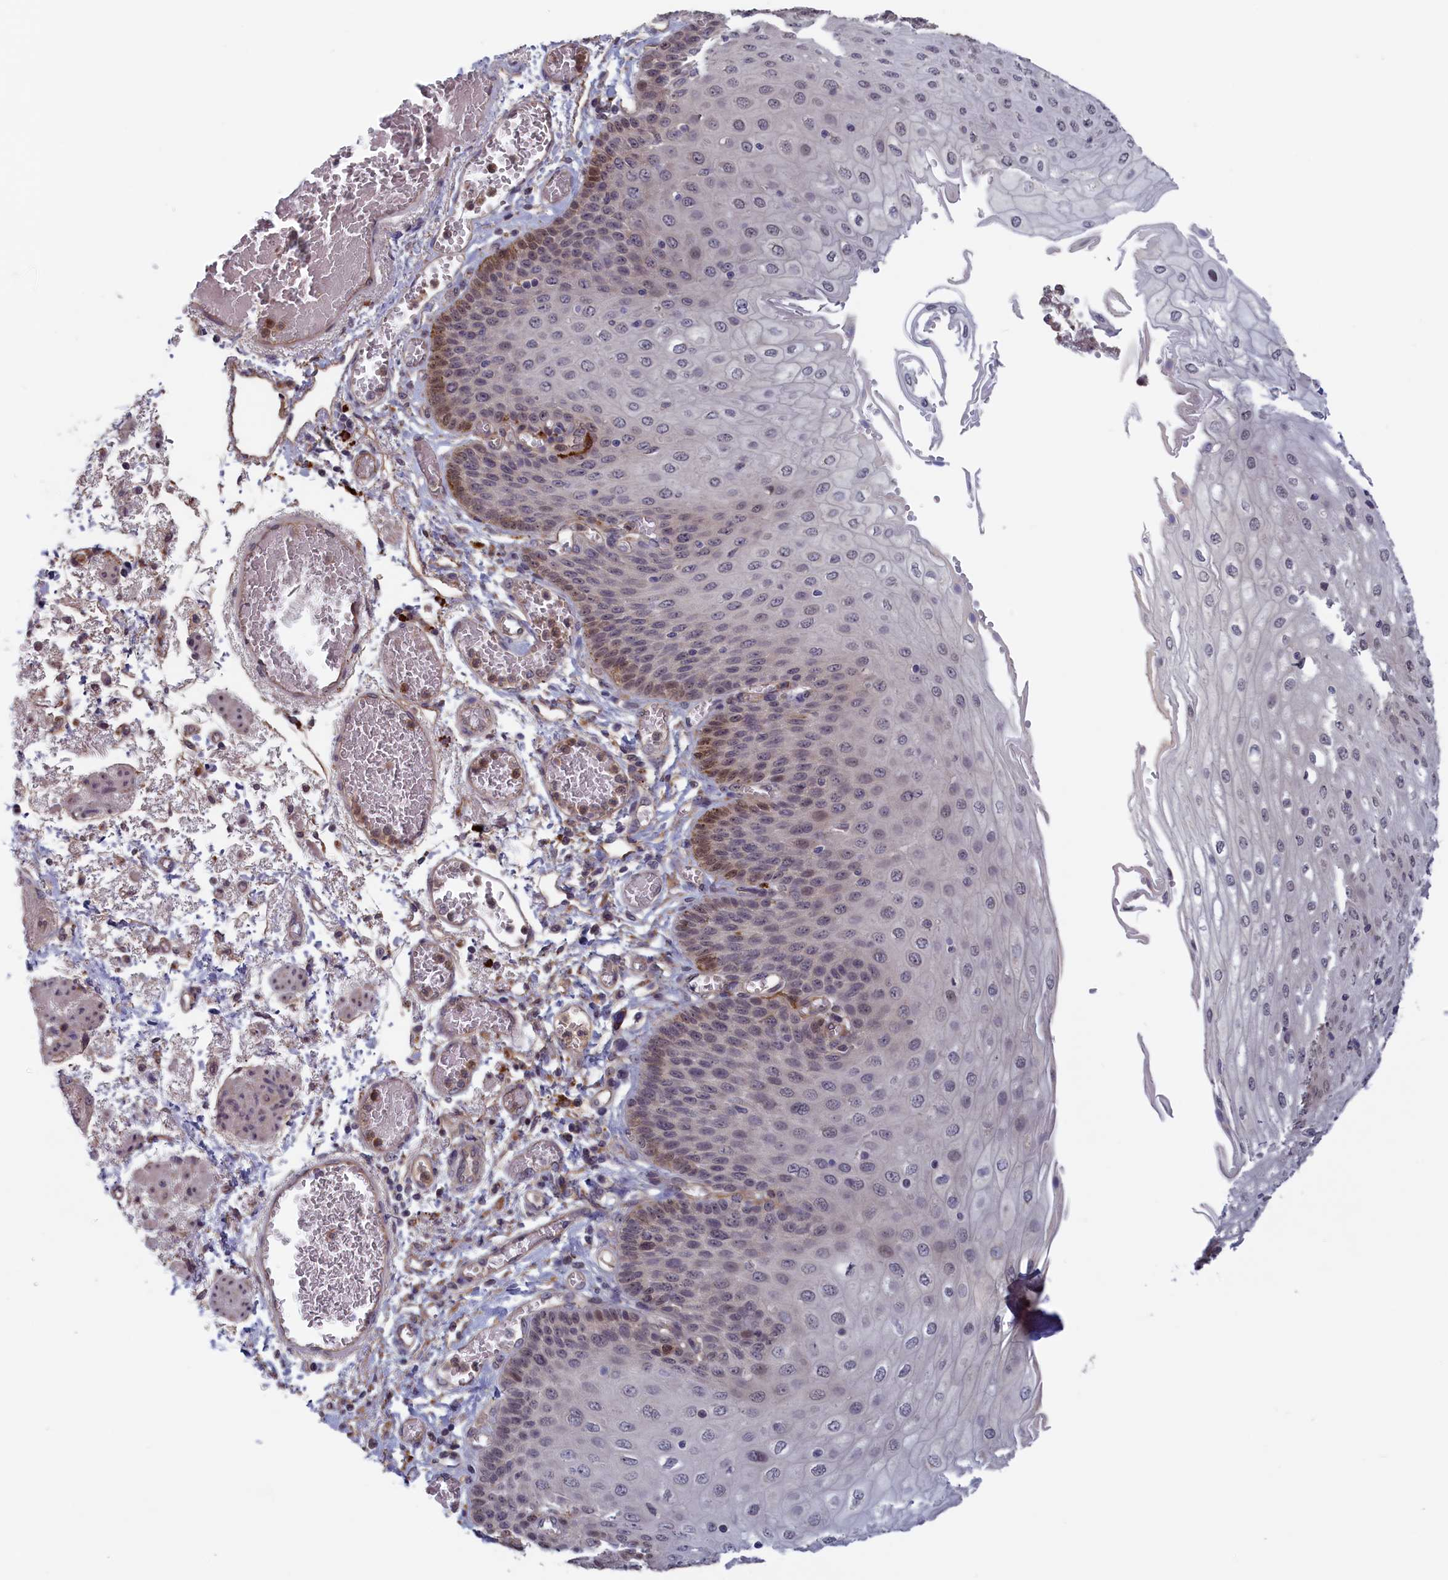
{"staining": {"intensity": "moderate", "quantity": "<25%", "location": "cytoplasmic/membranous,nuclear"}, "tissue": "esophagus", "cell_type": "Squamous epithelial cells", "image_type": "normal", "snomed": [{"axis": "morphology", "description": "Normal tissue, NOS"}, {"axis": "topography", "description": "Esophagus"}], "caption": "Human esophagus stained for a protein (brown) demonstrates moderate cytoplasmic/membranous,nuclear positive positivity in approximately <25% of squamous epithelial cells.", "gene": "PLP2", "patient": {"sex": "male", "age": 81}}